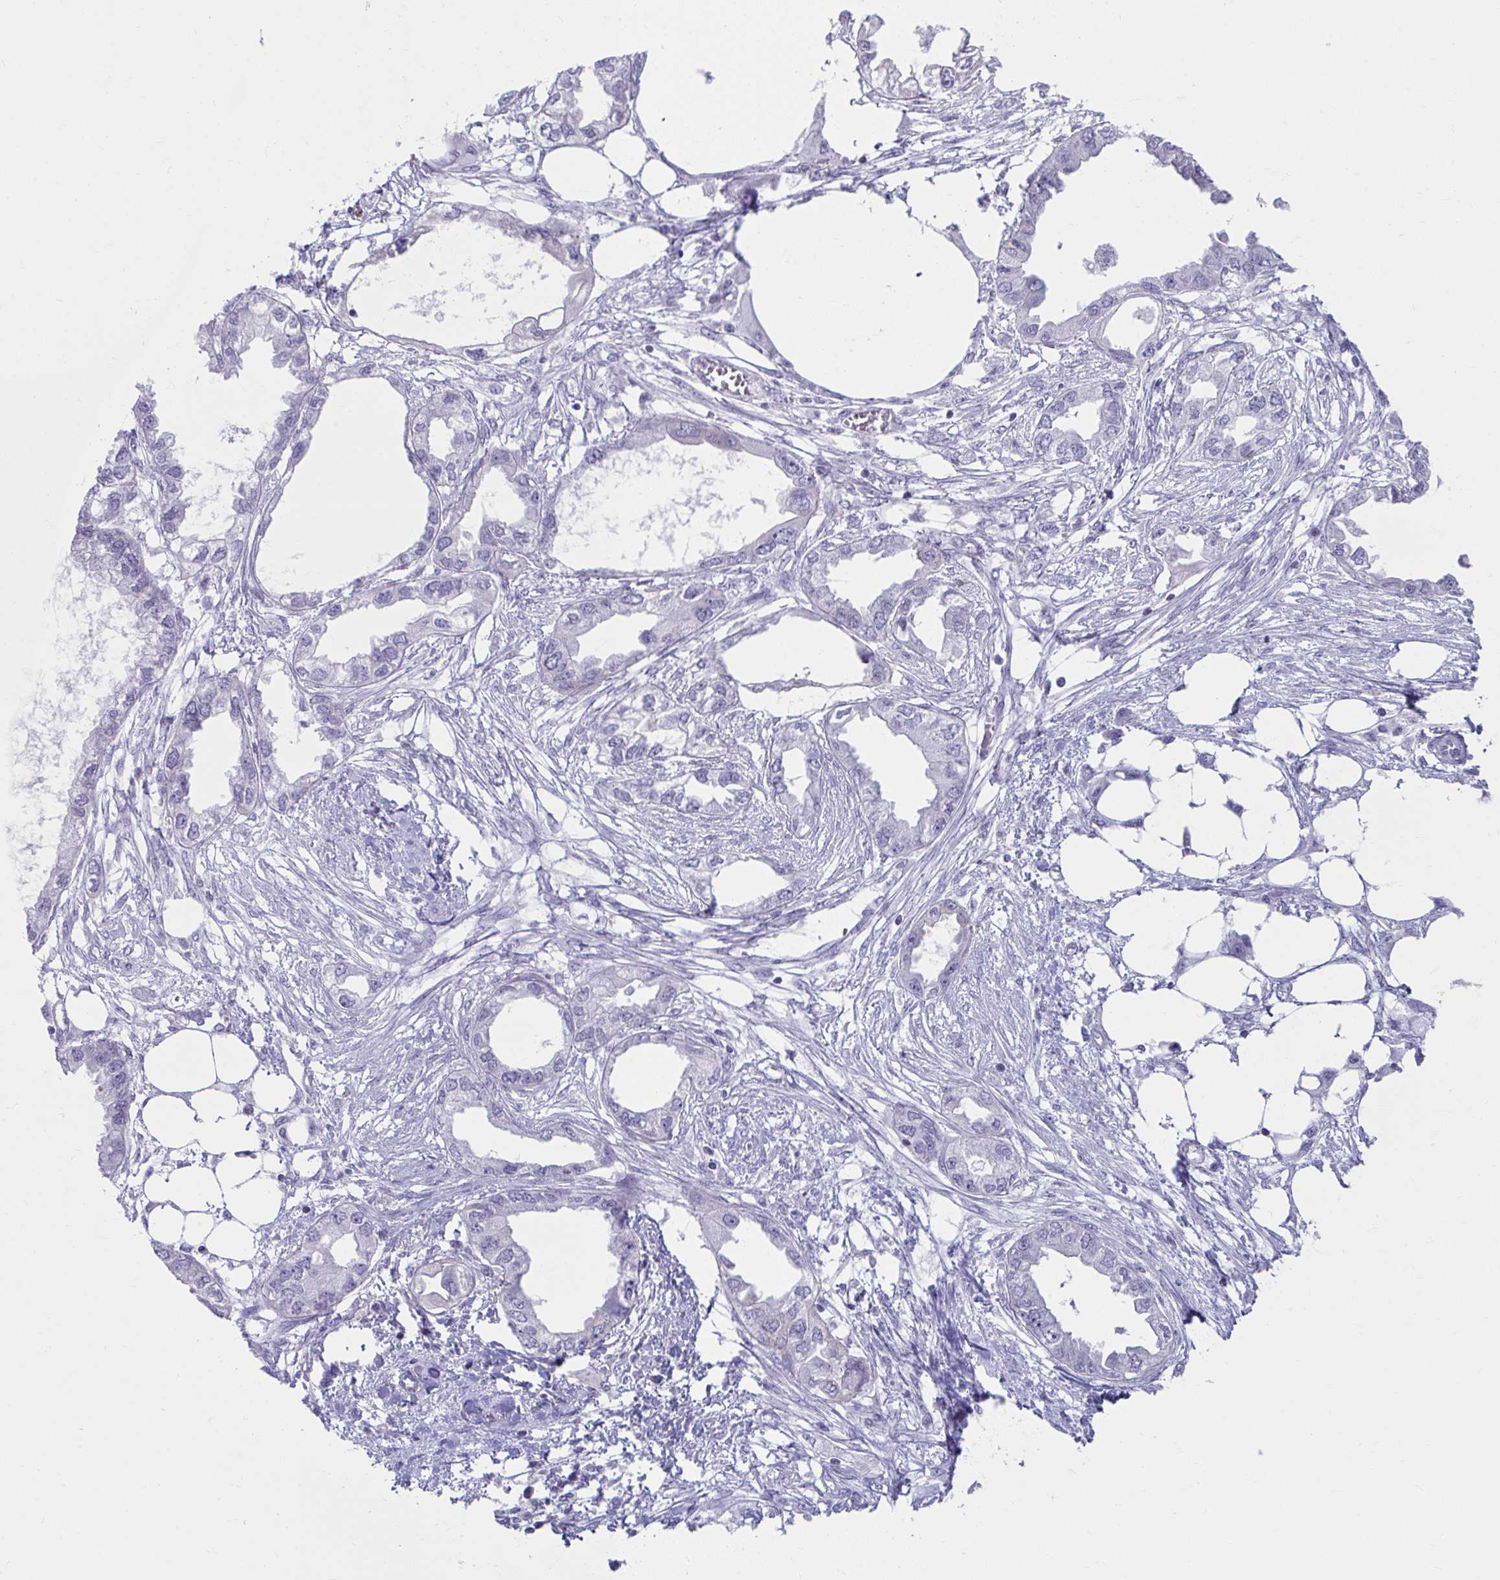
{"staining": {"intensity": "negative", "quantity": "none", "location": "none"}, "tissue": "endometrial cancer", "cell_type": "Tumor cells", "image_type": "cancer", "snomed": [{"axis": "morphology", "description": "Adenocarcinoma, NOS"}, {"axis": "morphology", "description": "Adenocarcinoma, metastatic, NOS"}, {"axis": "topography", "description": "Adipose tissue"}, {"axis": "topography", "description": "Endometrium"}], "caption": "Tumor cells are negative for brown protein staining in endometrial cancer (metastatic adenocarcinoma). (Stains: DAB (3,3'-diaminobenzidine) immunohistochemistry (IHC) with hematoxylin counter stain, Microscopy: brightfield microscopy at high magnification).", "gene": "OR7A5", "patient": {"sex": "female", "age": 67}}